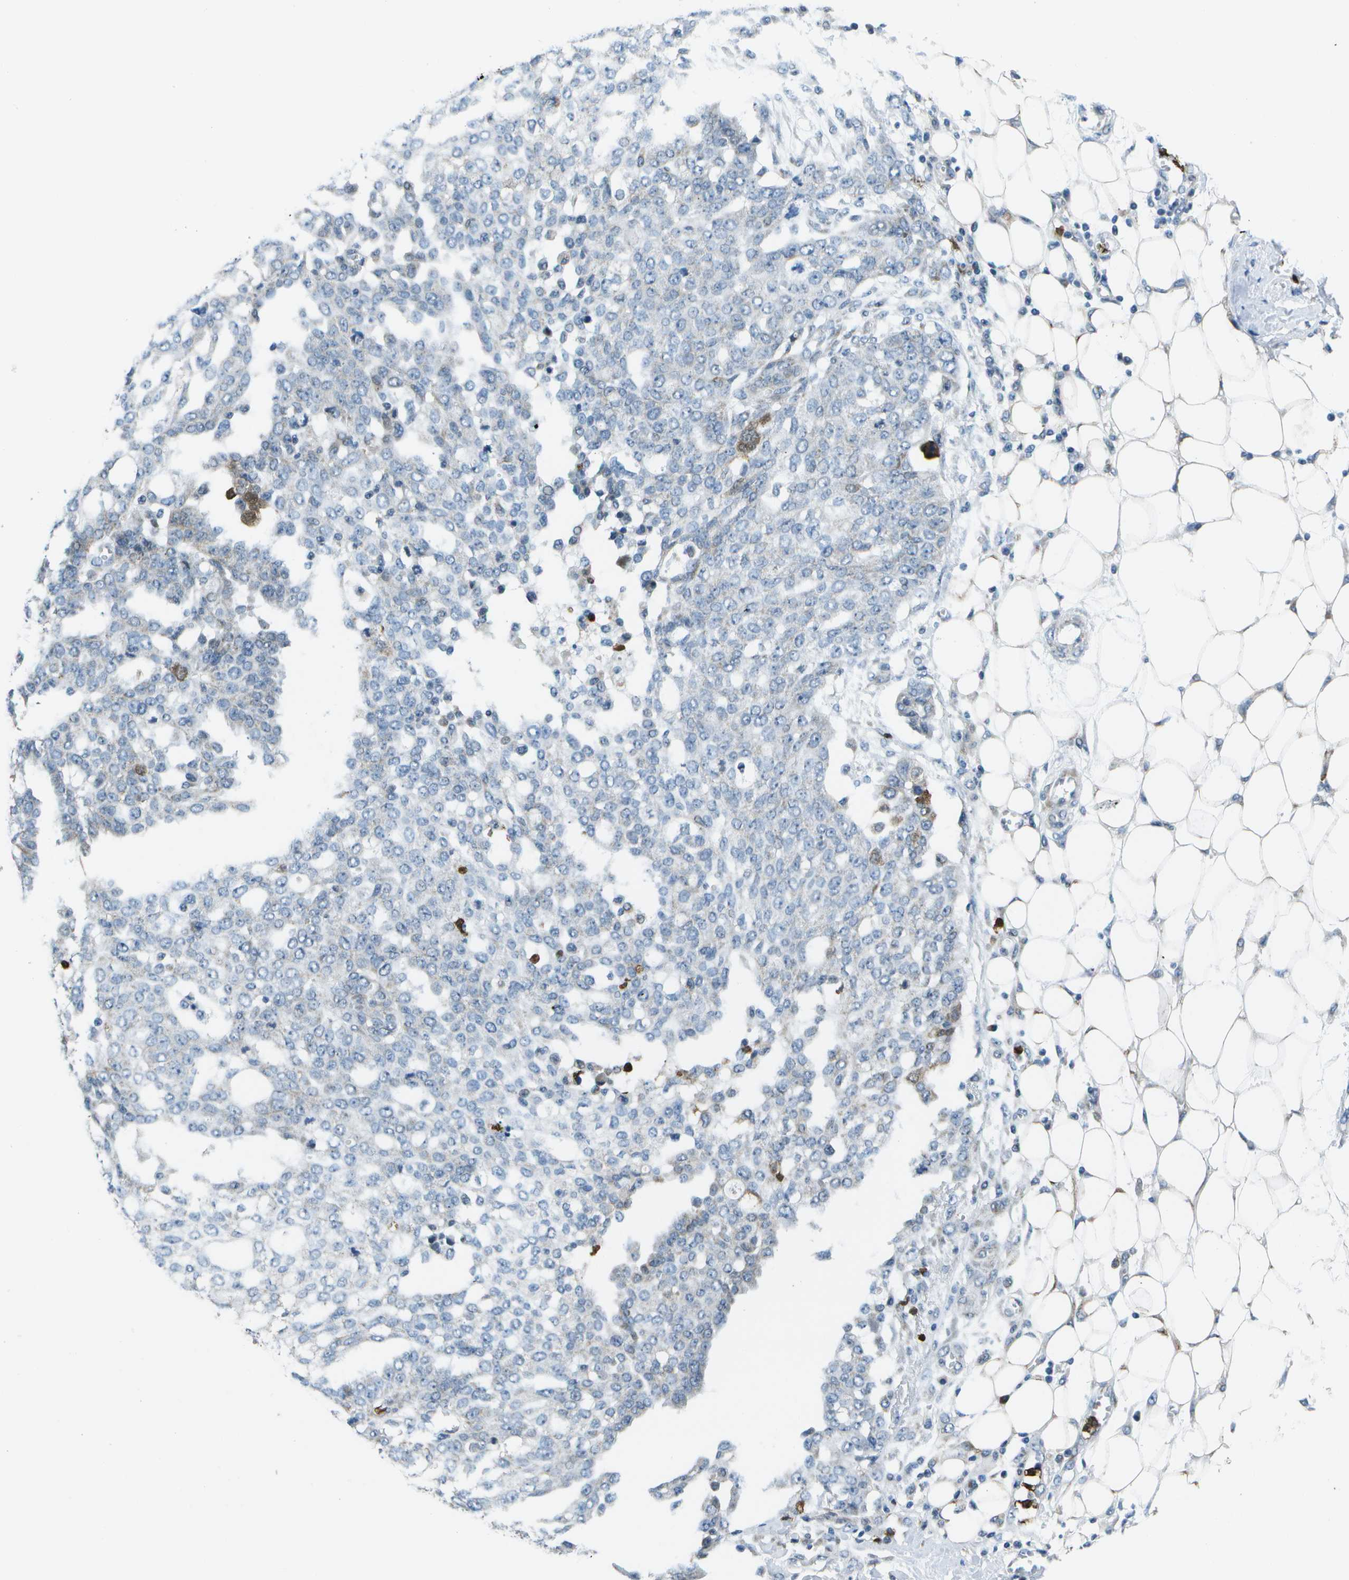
{"staining": {"intensity": "negative", "quantity": "none", "location": "none"}, "tissue": "ovarian cancer", "cell_type": "Tumor cells", "image_type": "cancer", "snomed": [{"axis": "morphology", "description": "Cystadenocarcinoma, serous, NOS"}, {"axis": "topography", "description": "Soft tissue"}, {"axis": "topography", "description": "Ovary"}], "caption": "This is an IHC image of ovarian cancer. There is no positivity in tumor cells.", "gene": "GALNT15", "patient": {"sex": "female", "age": 57}}